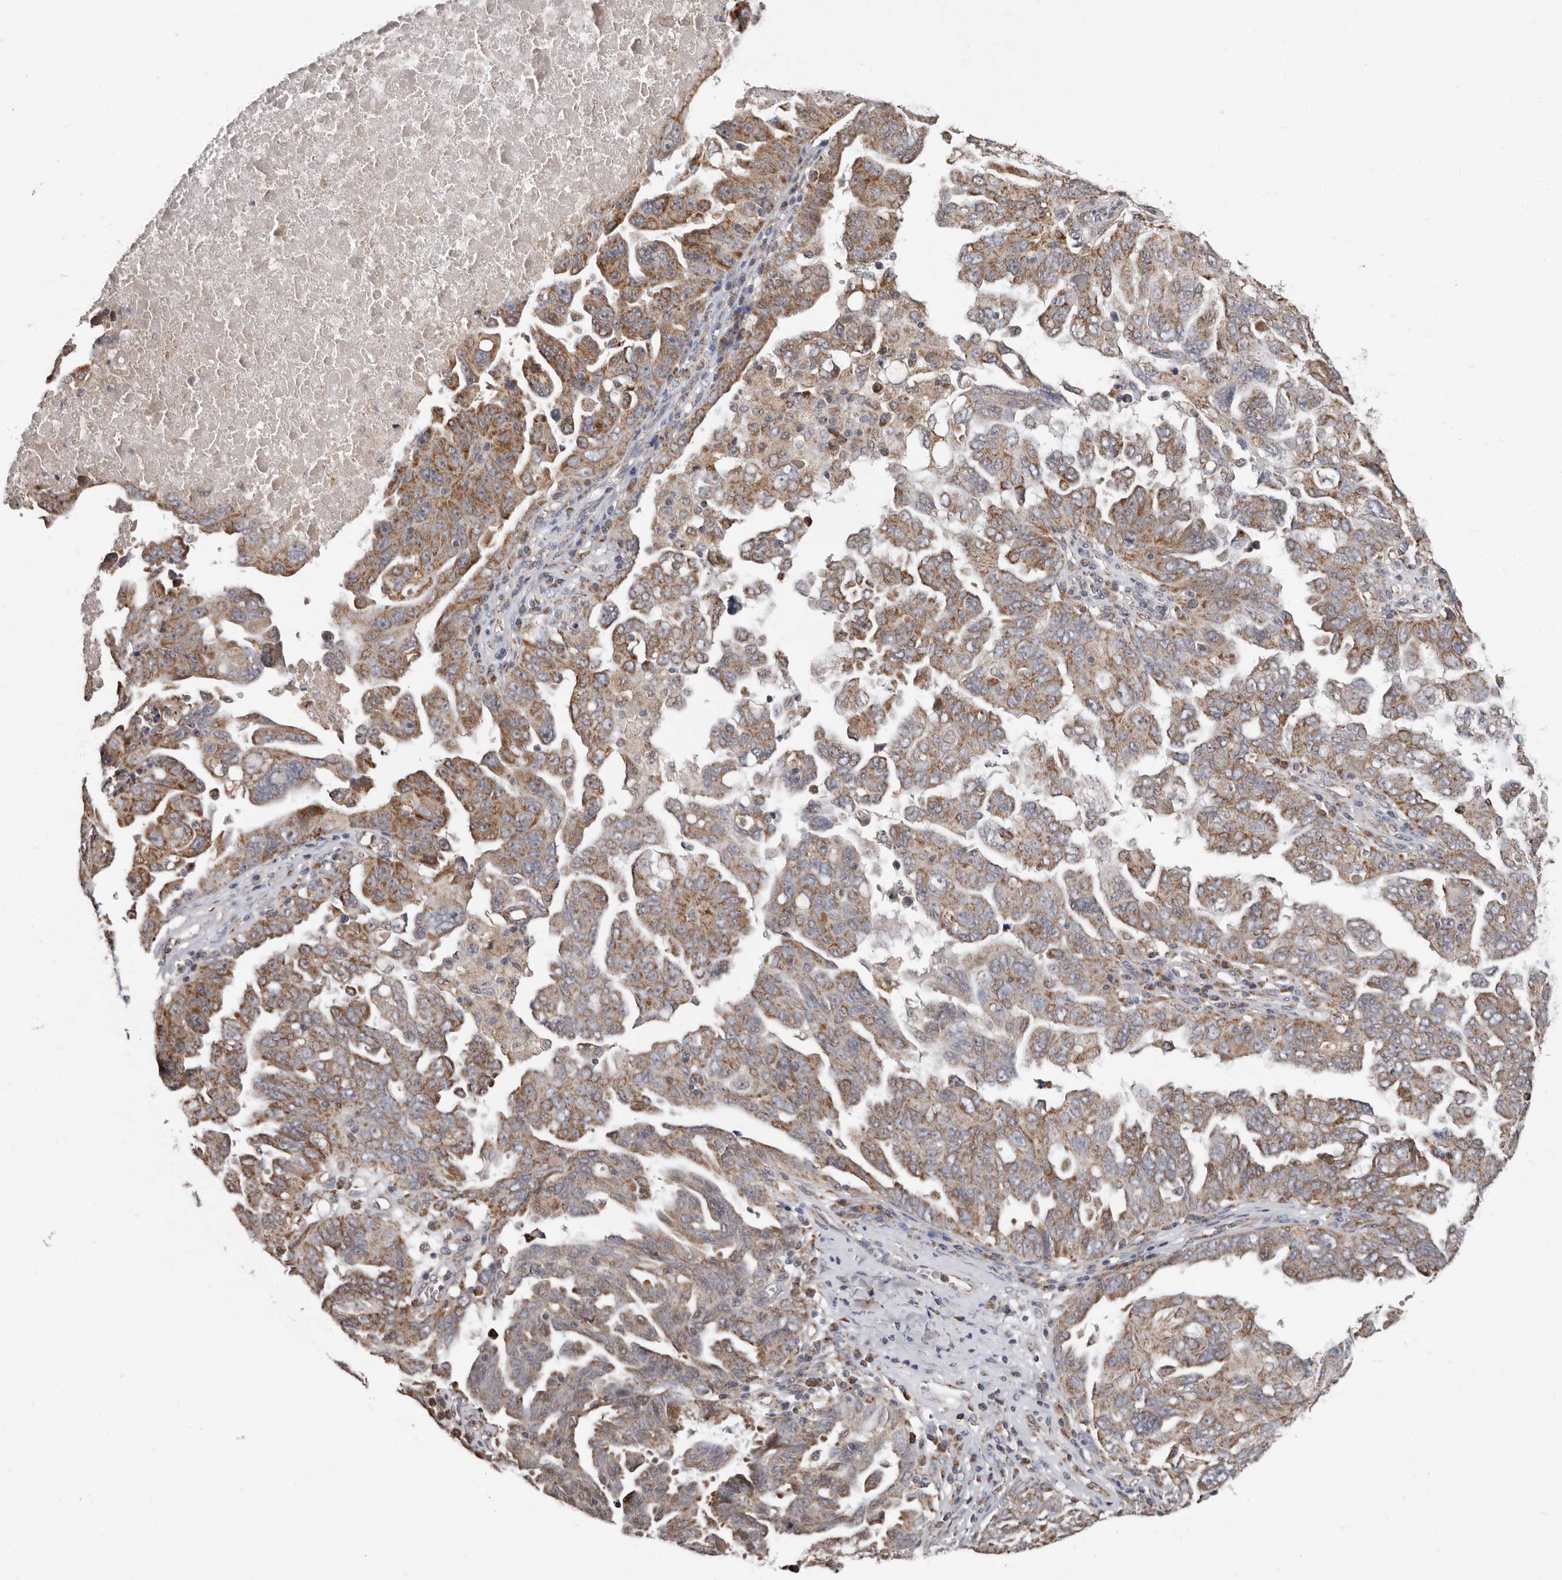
{"staining": {"intensity": "moderate", "quantity": ">75%", "location": "cytoplasmic/membranous"}, "tissue": "ovarian cancer", "cell_type": "Tumor cells", "image_type": "cancer", "snomed": [{"axis": "morphology", "description": "Carcinoma, endometroid"}, {"axis": "topography", "description": "Ovary"}], "caption": "Ovarian endometroid carcinoma stained for a protein (brown) demonstrates moderate cytoplasmic/membranous positive expression in approximately >75% of tumor cells.", "gene": "MRPL18", "patient": {"sex": "female", "age": 62}}